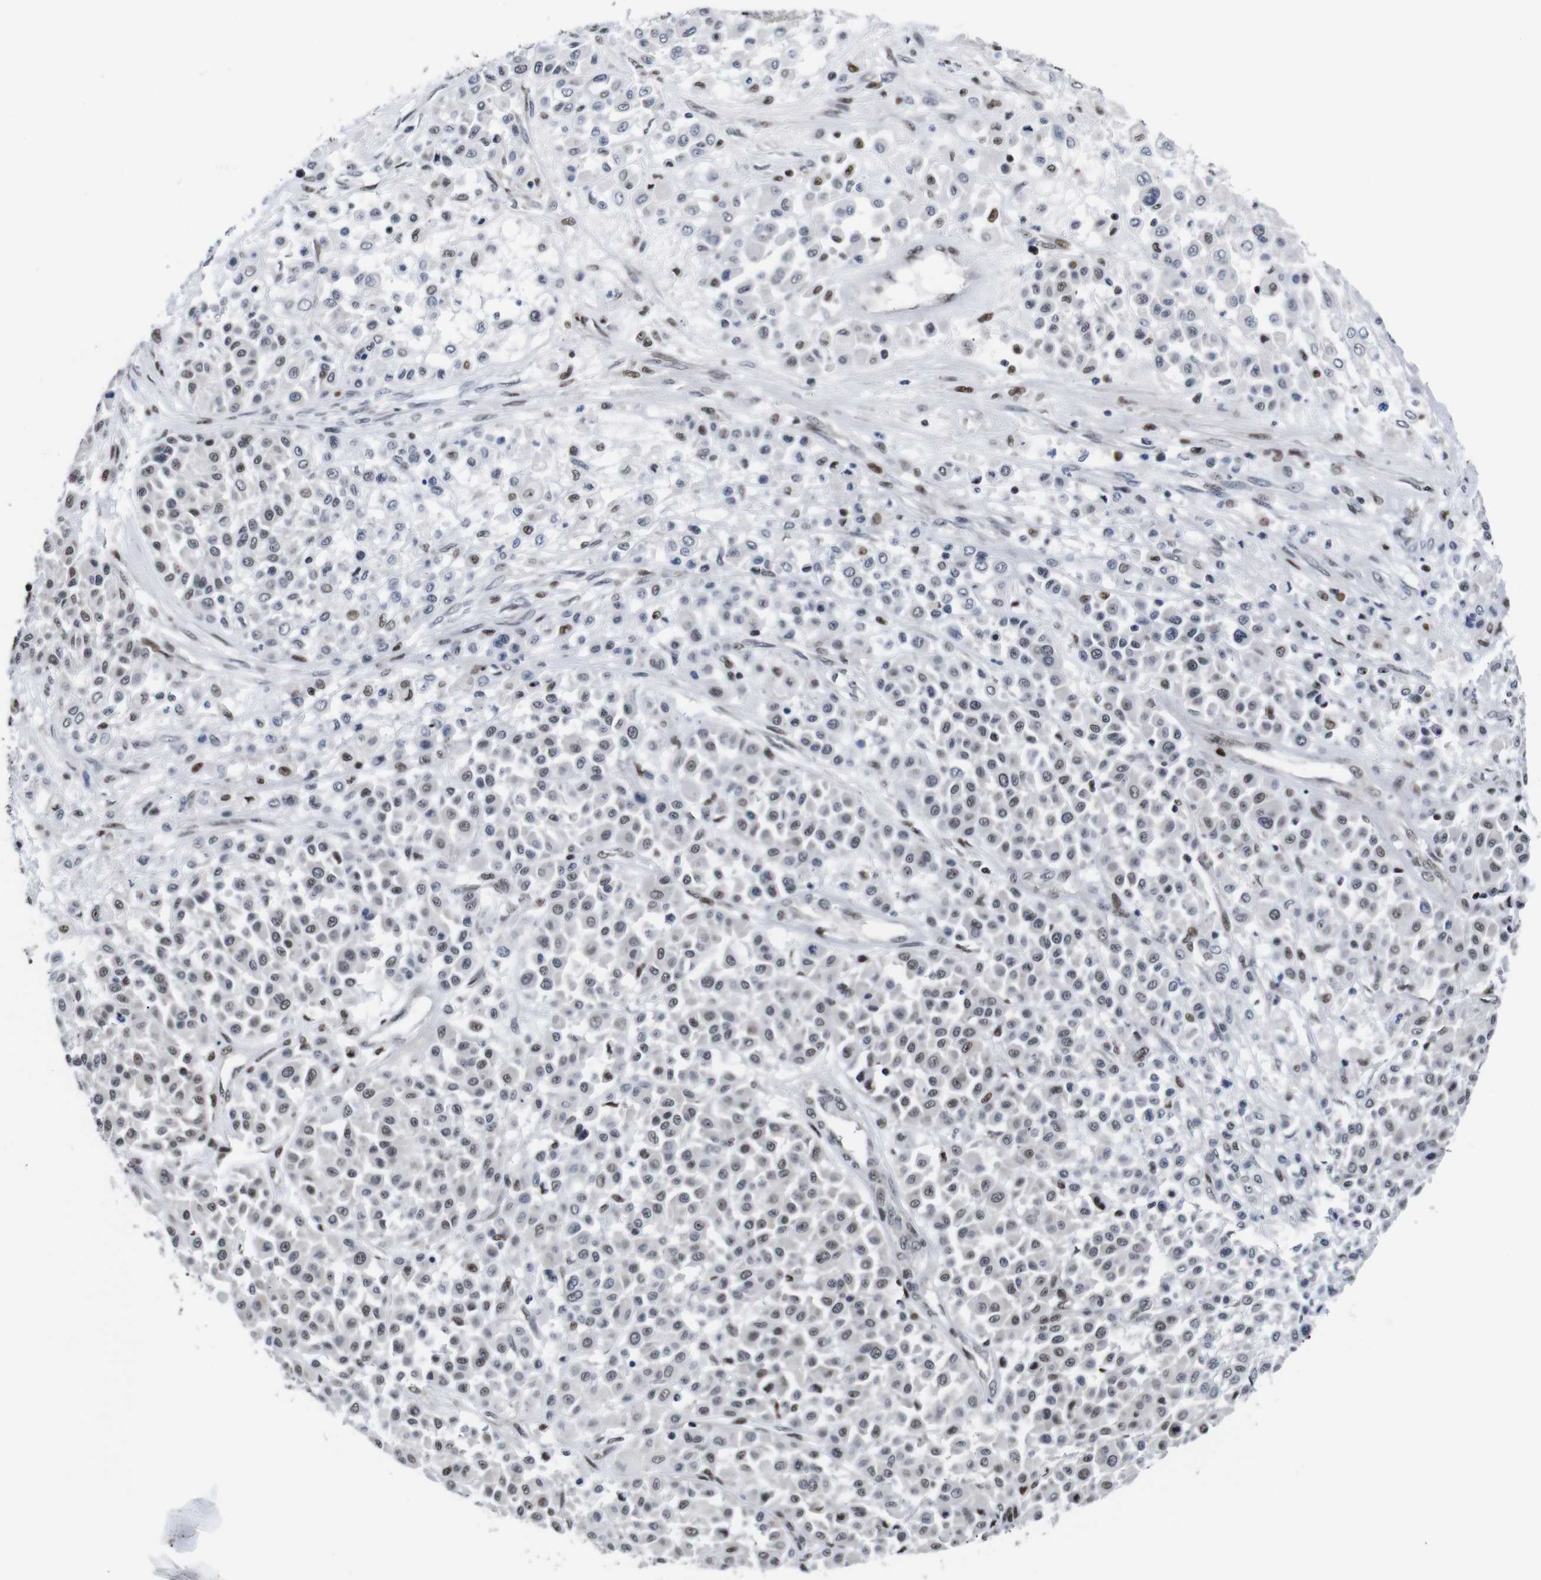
{"staining": {"intensity": "weak", "quantity": "<25%", "location": "nuclear"}, "tissue": "melanoma", "cell_type": "Tumor cells", "image_type": "cancer", "snomed": [{"axis": "morphology", "description": "Malignant melanoma, Metastatic site"}, {"axis": "topography", "description": "Soft tissue"}], "caption": "Tumor cells show no significant expression in melanoma.", "gene": "GATA6", "patient": {"sex": "male", "age": 41}}